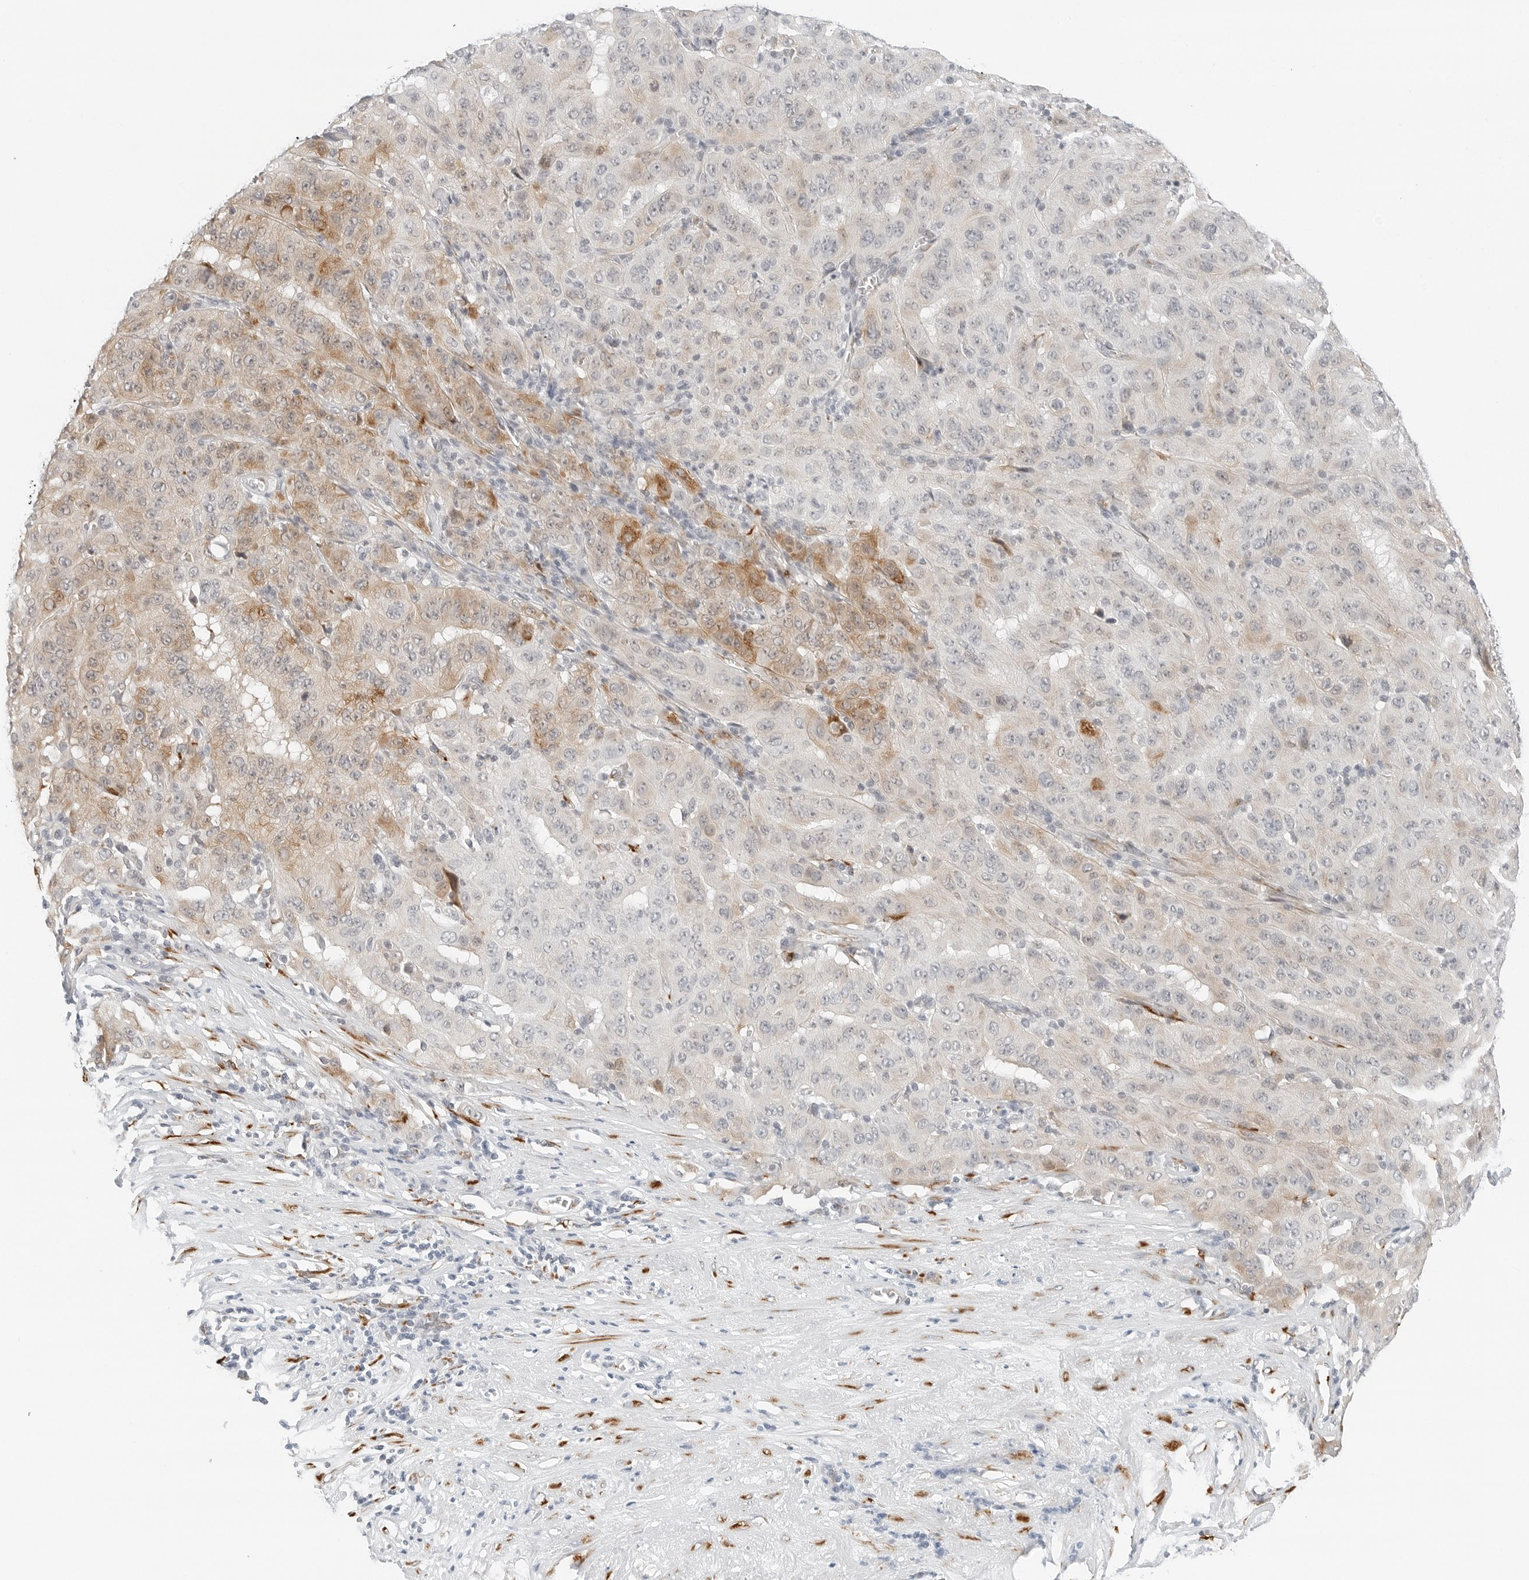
{"staining": {"intensity": "moderate", "quantity": "<25%", "location": "cytoplasmic/membranous"}, "tissue": "pancreatic cancer", "cell_type": "Tumor cells", "image_type": "cancer", "snomed": [{"axis": "morphology", "description": "Adenocarcinoma, NOS"}, {"axis": "topography", "description": "Pancreas"}], "caption": "High-power microscopy captured an IHC micrograph of pancreatic cancer (adenocarcinoma), revealing moderate cytoplasmic/membranous staining in approximately <25% of tumor cells.", "gene": "P4HA2", "patient": {"sex": "male", "age": 63}}